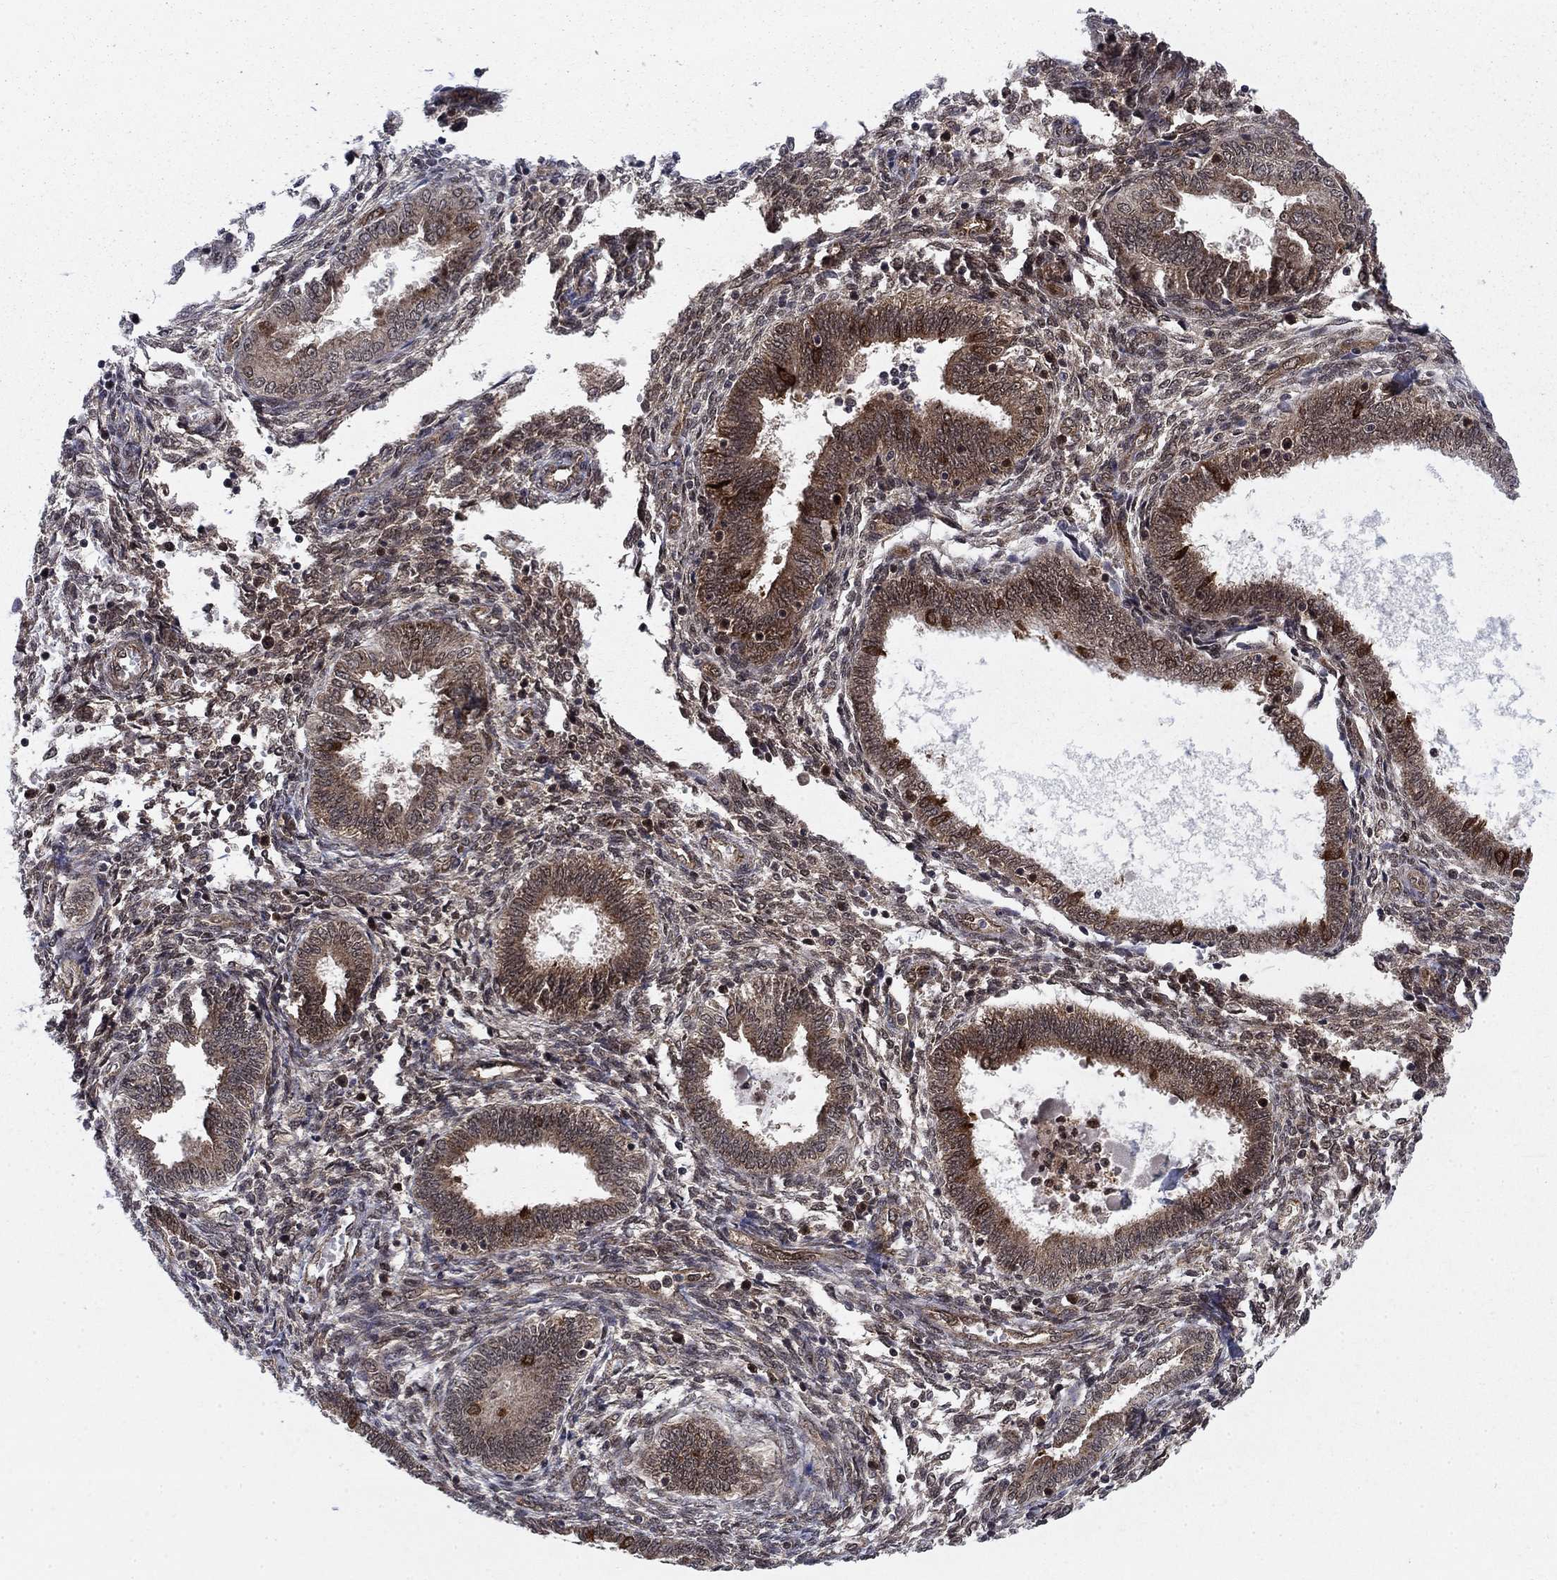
{"staining": {"intensity": "moderate", "quantity": "25%-75%", "location": "nuclear"}, "tissue": "endometrium", "cell_type": "Cells in endometrial stroma", "image_type": "normal", "snomed": [{"axis": "morphology", "description": "Normal tissue, NOS"}, {"axis": "topography", "description": "Endometrium"}], "caption": "Brown immunohistochemical staining in benign endometrium shows moderate nuclear staining in about 25%-75% of cells in endometrial stroma. Immunohistochemistry (ihc) stains the protein in brown and the nuclei are stained blue.", "gene": "DNAJA1", "patient": {"sex": "female", "age": 42}}